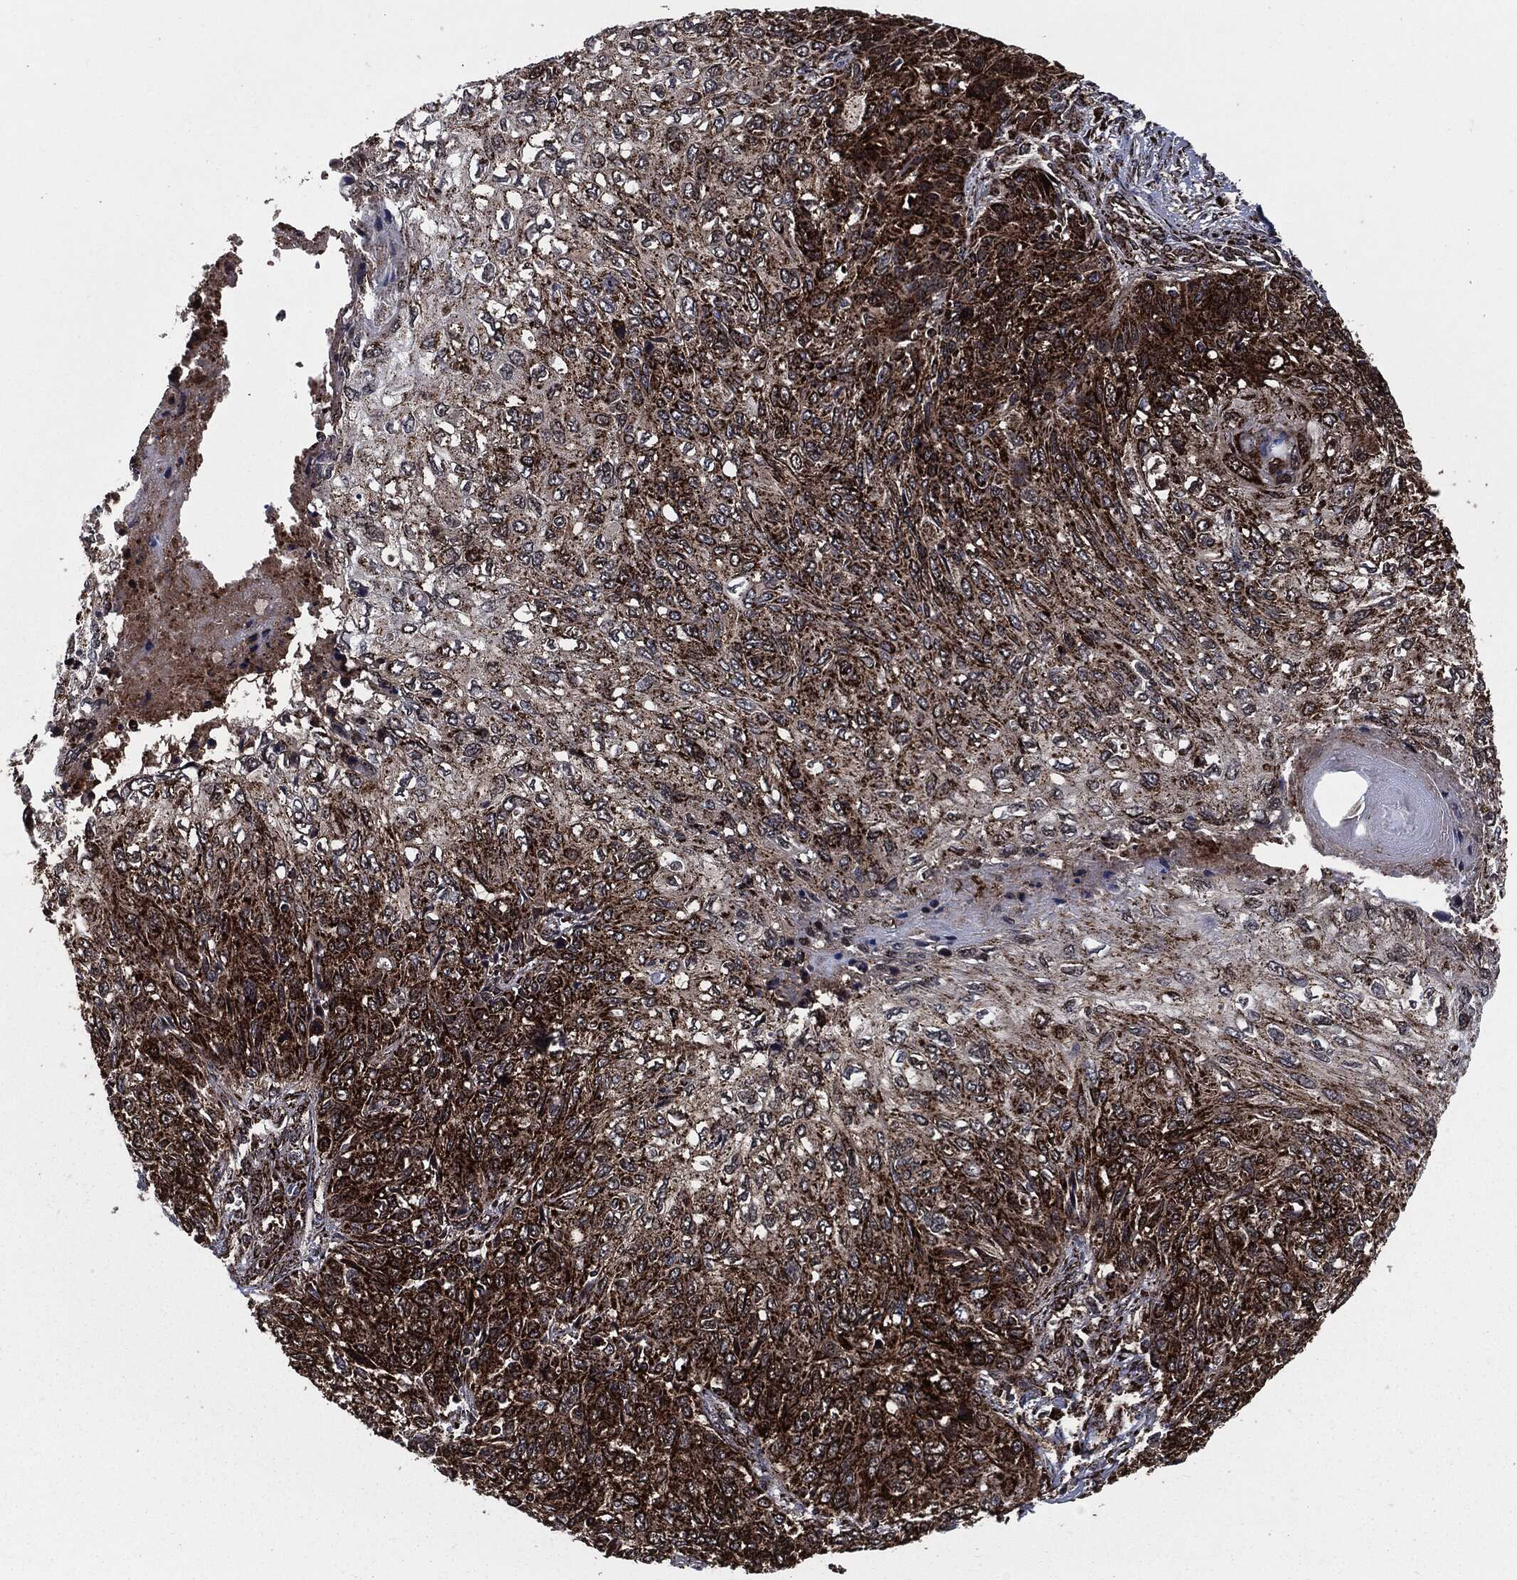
{"staining": {"intensity": "strong", "quantity": "25%-75%", "location": "cytoplasmic/membranous"}, "tissue": "skin cancer", "cell_type": "Tumor cells", "image_type": "cancer", "snomed": [{"axis": "morphology", "description": "Squamous cell carcinoma, NOS"}, {"axis": "topography", "description": "Skin"}], "caption": "Immunohistochemical staining of skin squamous cell carcinoma demonstrates high levels of strong cytoplasmic/membranous positivity in approximately 25%-75% of tumor cells.", "gene": "FH", "patient": {"sex": "male", "age": 92}}